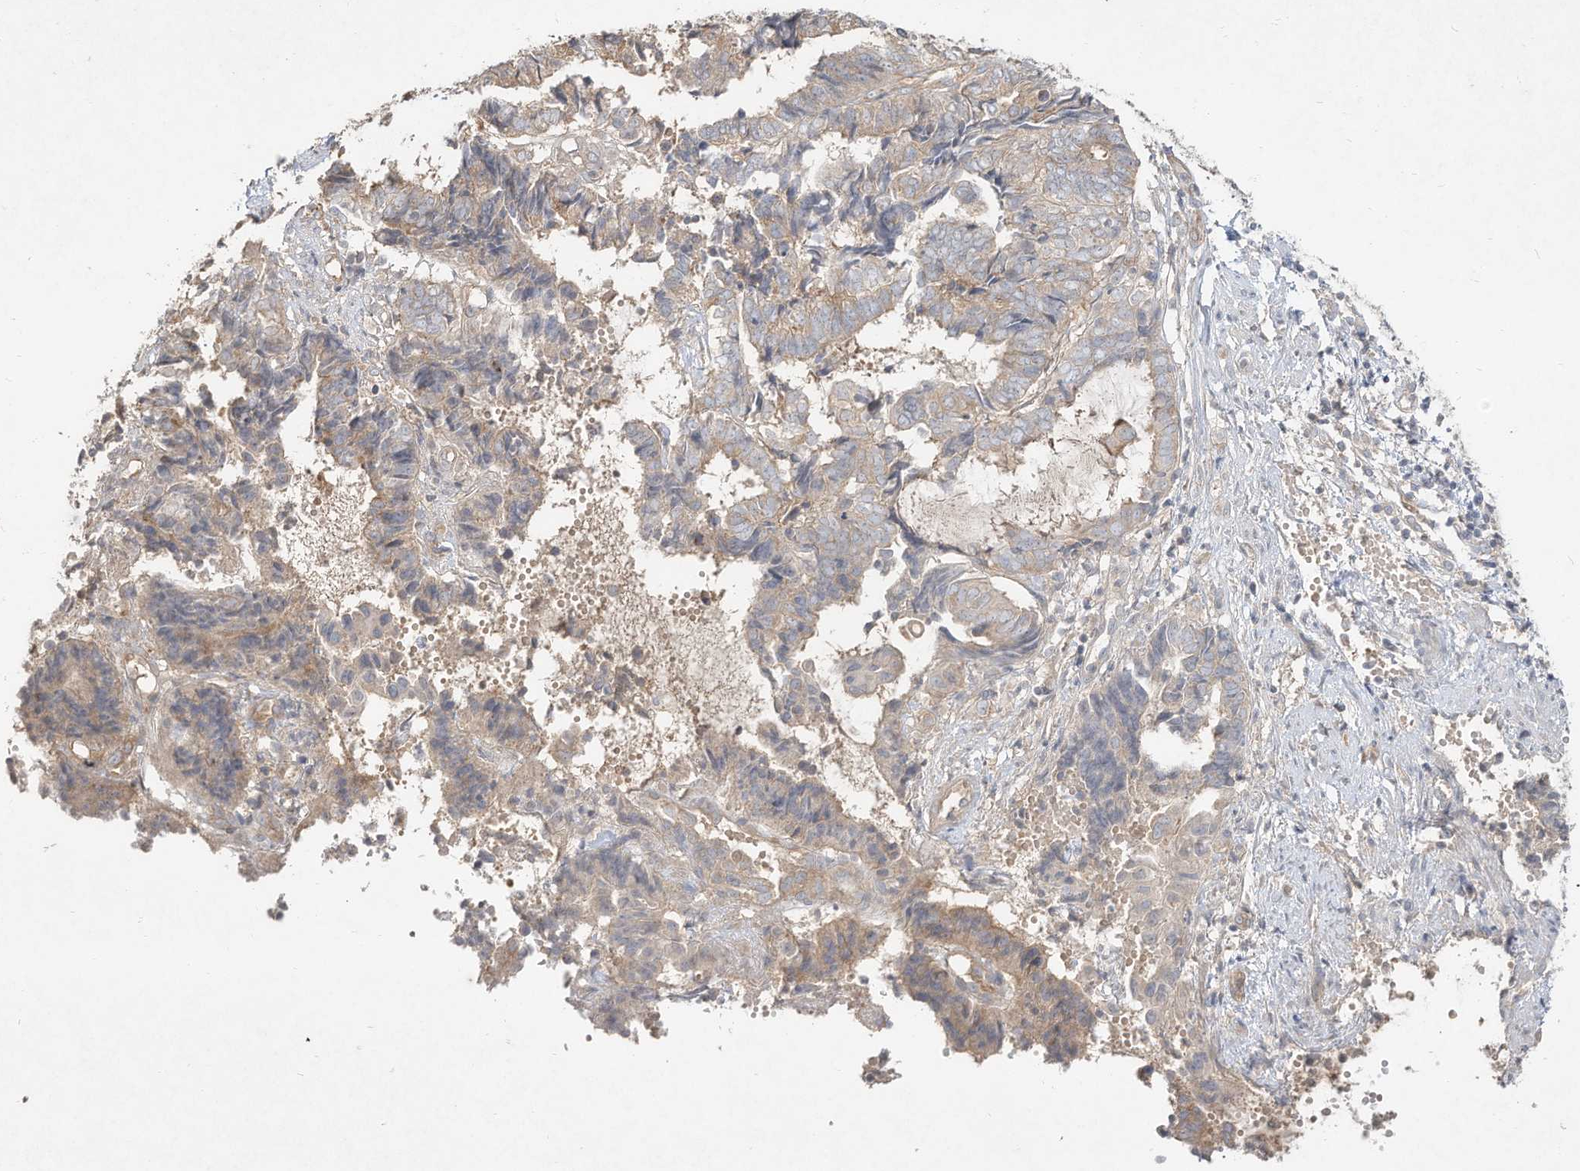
{"staining": {"intensity": "negative", "quantity": "none", "location": "none"}, "tissue": "endometrial cancer", "cell_type": "Tumor cells", "image_type": "cancer", "snomed": [{"axis": "morphology", "description": "Adenocarcinoma, NOS"}, {"axis": "topography", "description": "Uterus"}, {"axis": "topography", "description": "Endometrium"}], "caption": "Tumor cells are negative for protein expression in human endometrial cancer.", "gene": "DYNC1I2", "patient": {"sex": "female", "age": 70}}